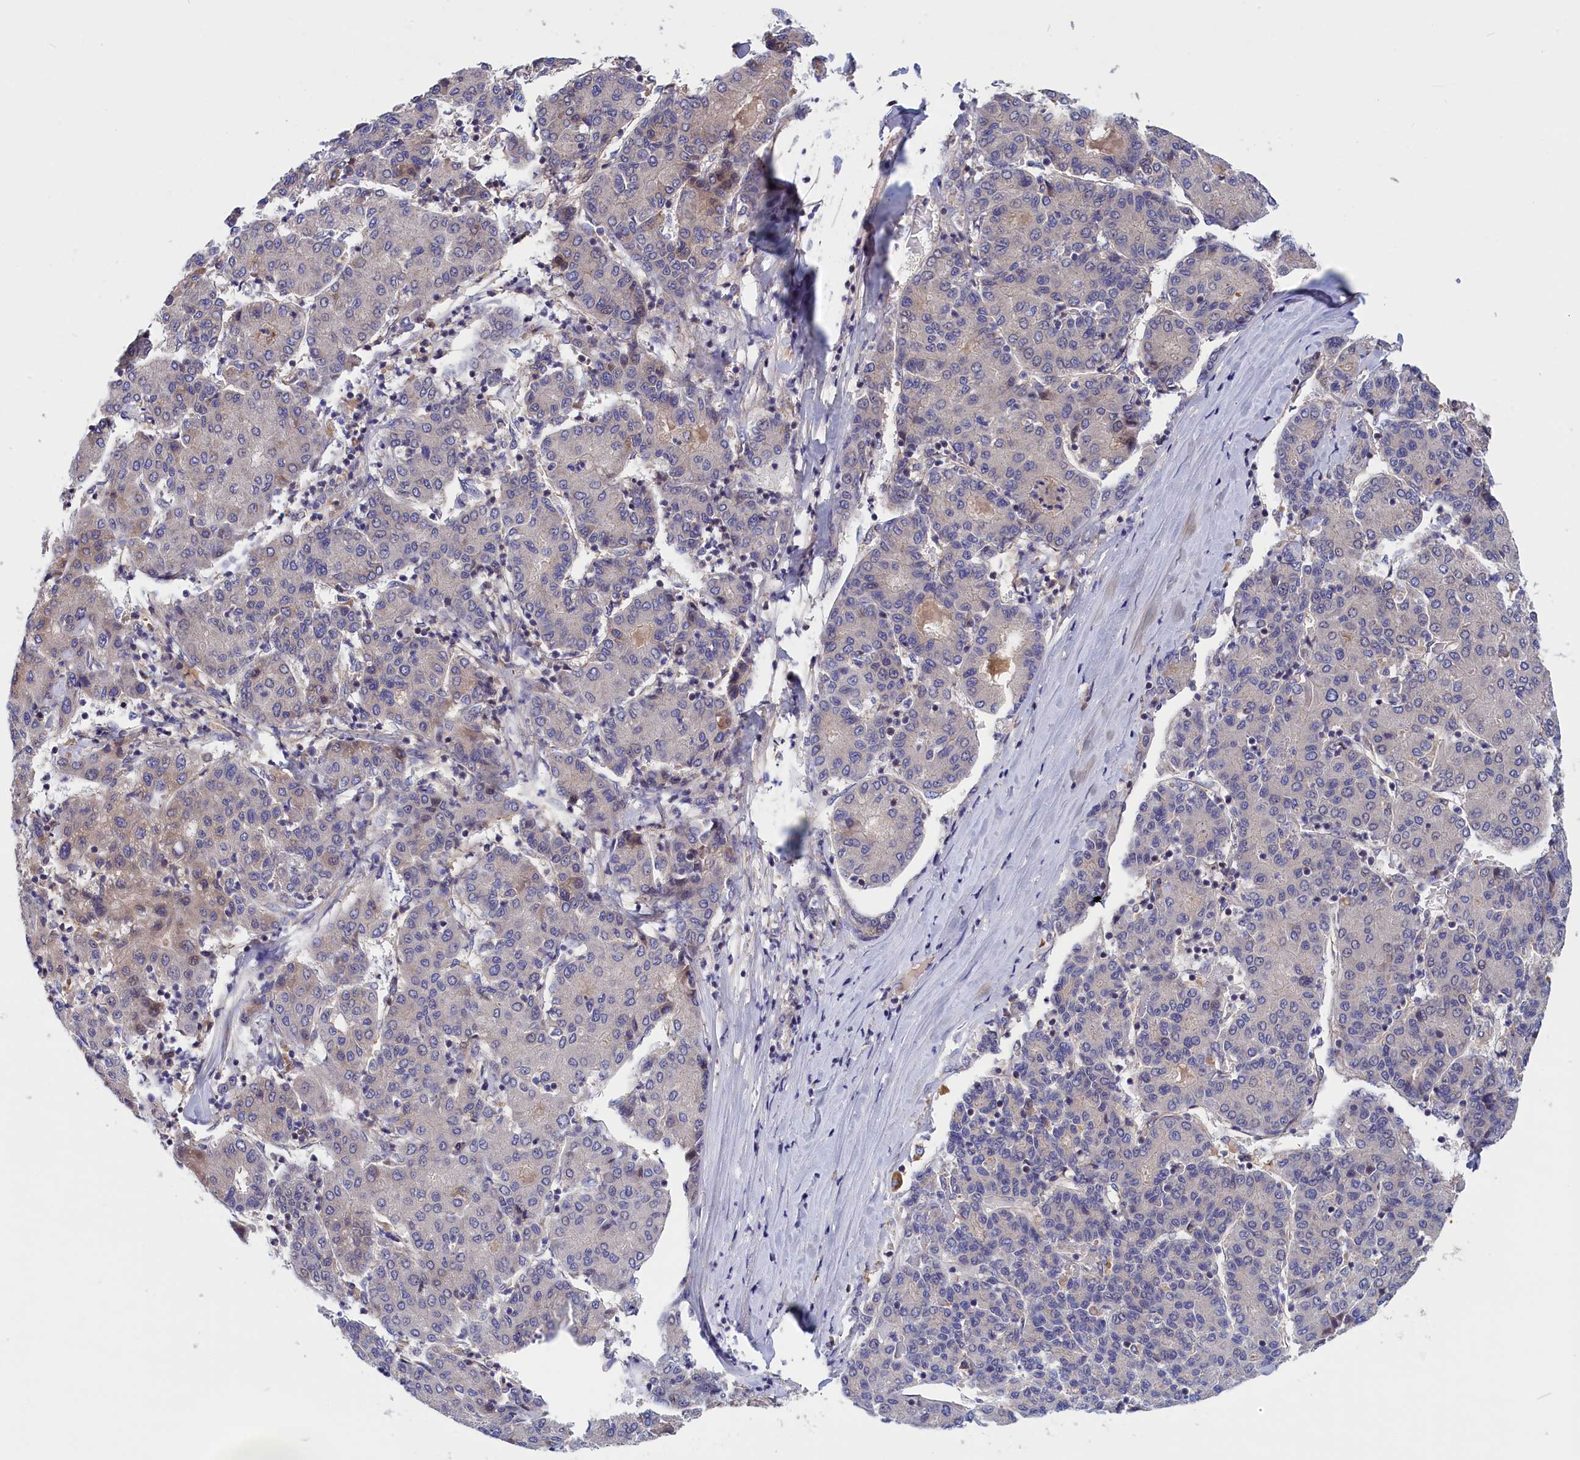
{"staining": {"intensity": "negative", "quantity": "none", "location": "none"}, "tissue": "liver cancer", "cell_type": "Tumor cells", "image_type": "cancer", "snomed": [{"axis": "morphology", "description": "Carcinoma, Hepatocellular, NOS"}, {"axis": "topography", "description": "Liver"}], "caption": "The histopathology image shows no significant staining in tumor cells of liver cancer (hepatocellular carcinoma).", "gene": "CRACD", "patient": {"sex": "male", "age": 65}}